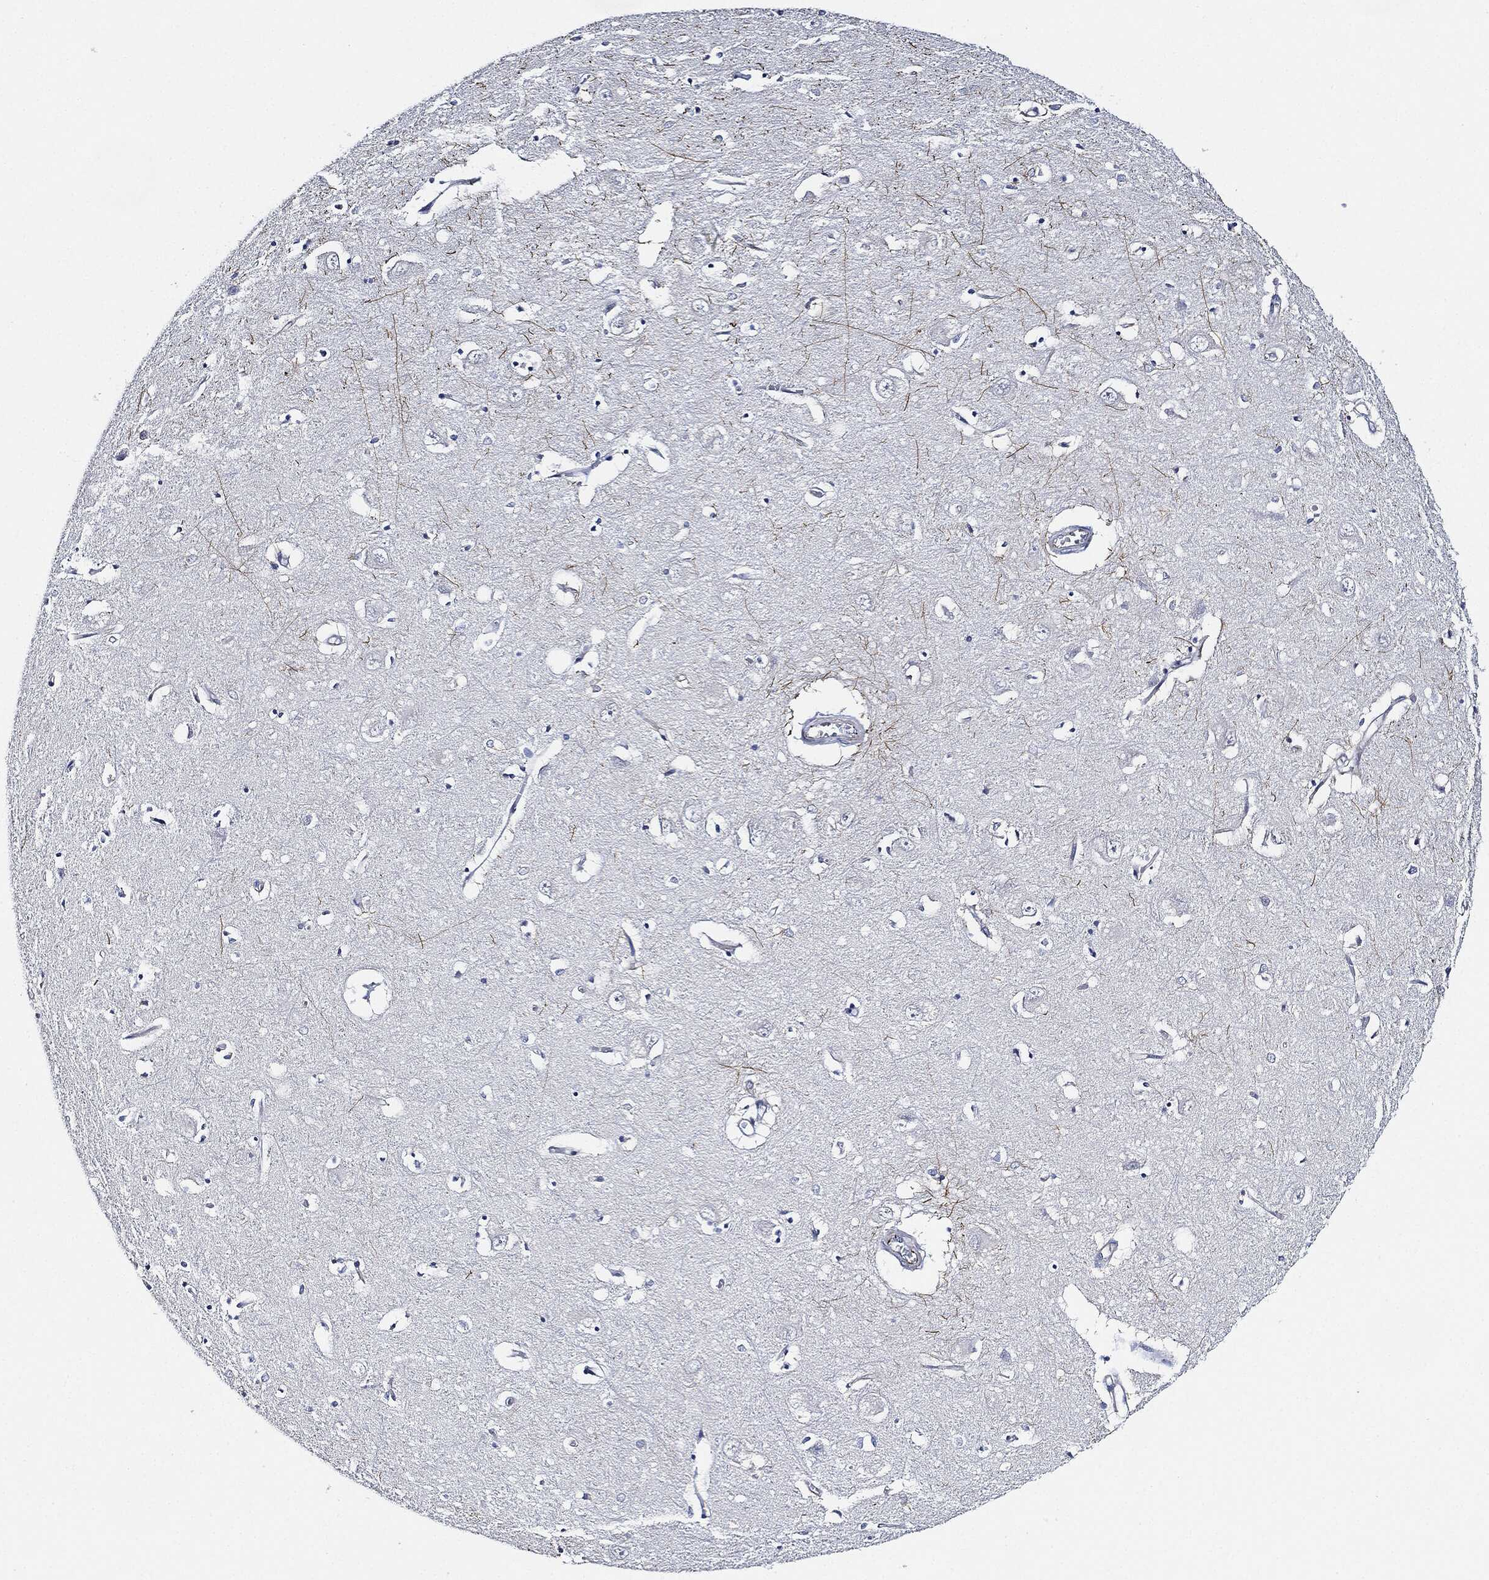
{"staining": {"intensity": "strong", "quantity": "<25%", "location": "cytoplasmic/membranous"}, "tissue": "caudate", "cell_type": "Glial cells", "image_type": "normal", "snomed": [{"axis": "morphology", "description": "Normal tissue, NOS"}, {"axis": "topography", "description": "Lateral ventricle wall"}], "caption": "Immunohistochemical staining of unremarkable caudate shows medium levels of strong cytoplasmic/membranous positivity in approximately <25% of glial cells.", "gene": "THSD1", "patient": {"sex": "male", "age": 54}}